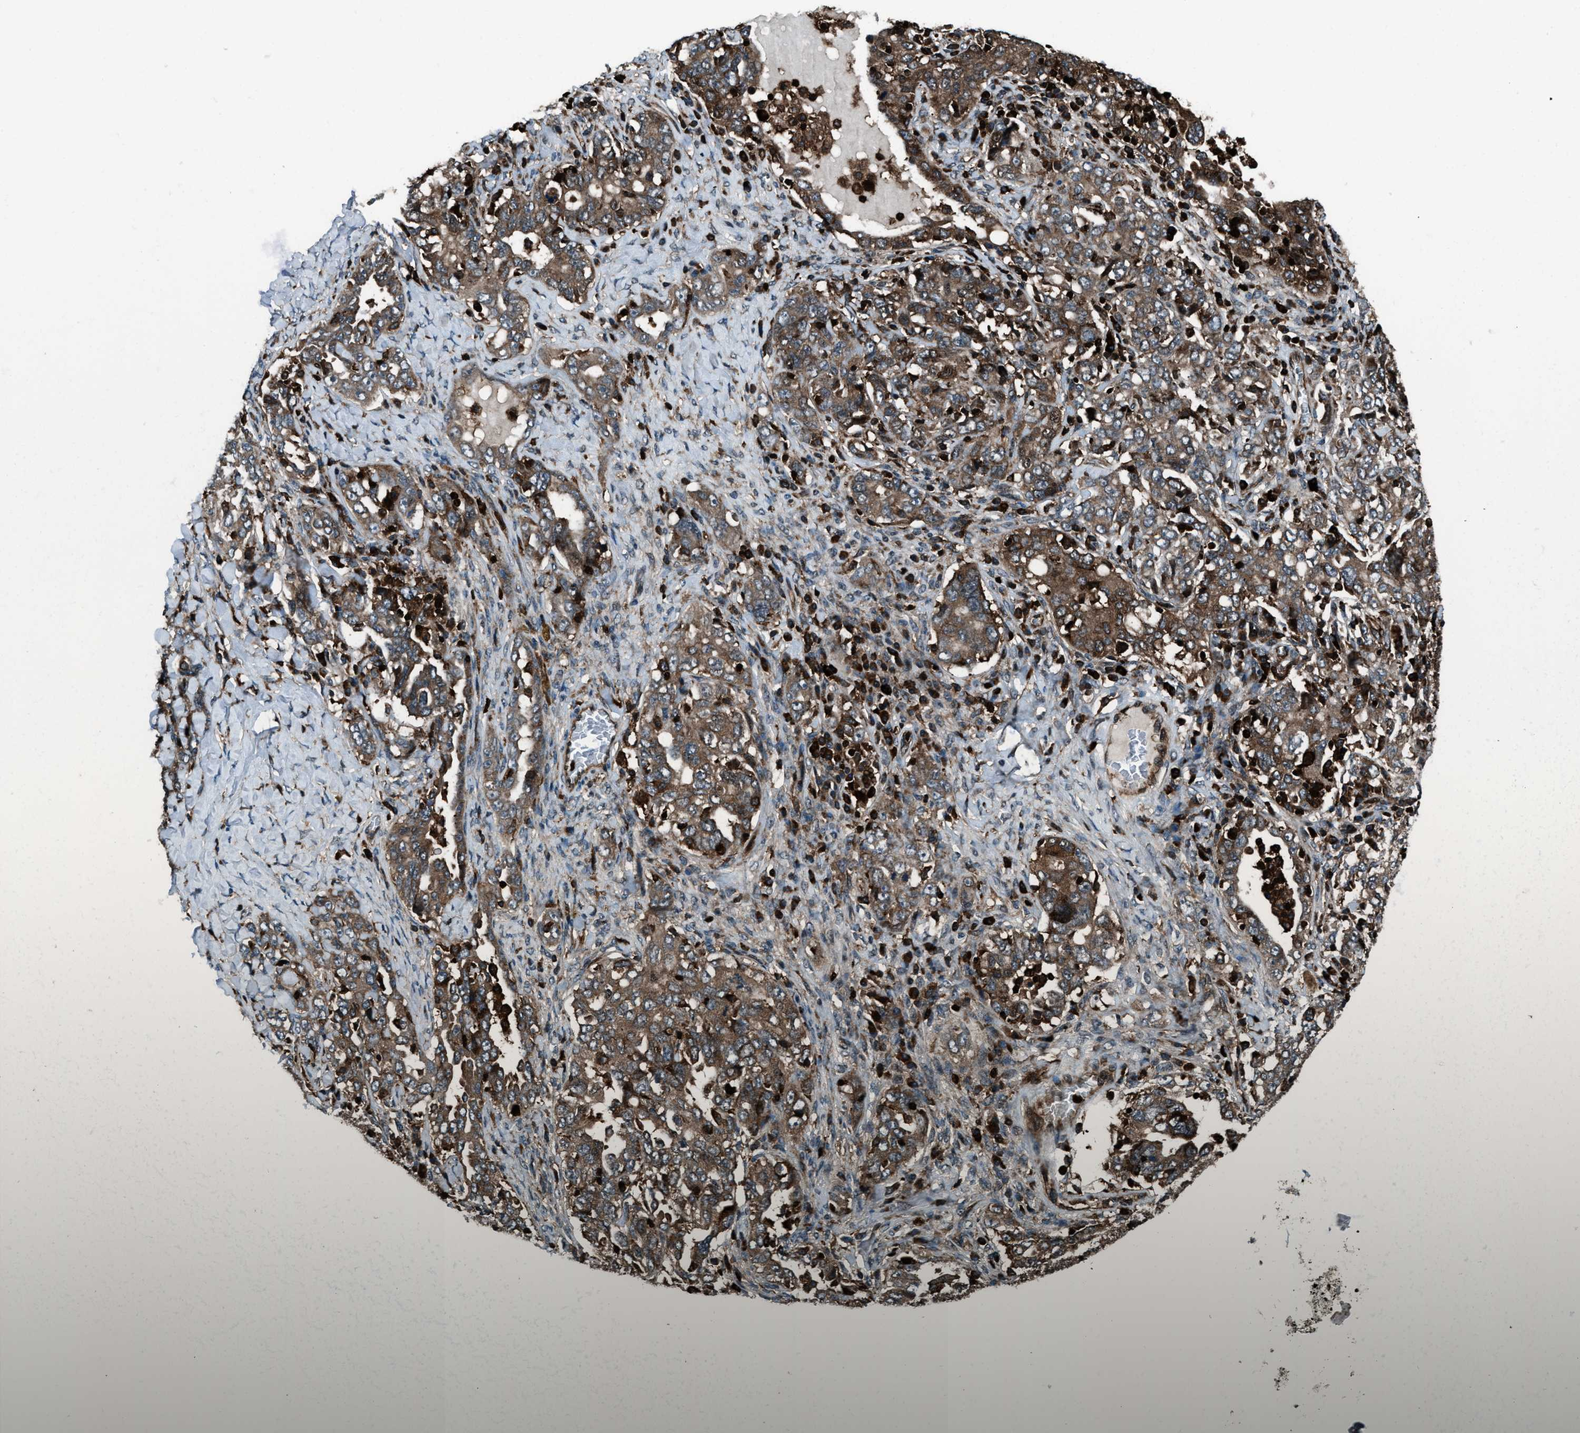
{"staining": {"intensity": "moderate", "quantity": ">75%", "location": "cytoplasmic/membranous"}, "tissue": "ovarian cancer", "cell_type": "Tumor cells", "image_type": "cancer", "snomed": [{"axis": "morphology", "description": "Carcinoma, endometroid"}, {"axis": "topography", "description": "Ovary"}], "caption": "DAB (3,3'-diaminobenzidine) immunohistochemical staining of human ovarian cancer demonstrates moderate cytoplasmic/membranous protein positivity in approximately >75% of tumor cells.", "gene": "SNX30", "patient": {"sex": "female", "age": 62}}